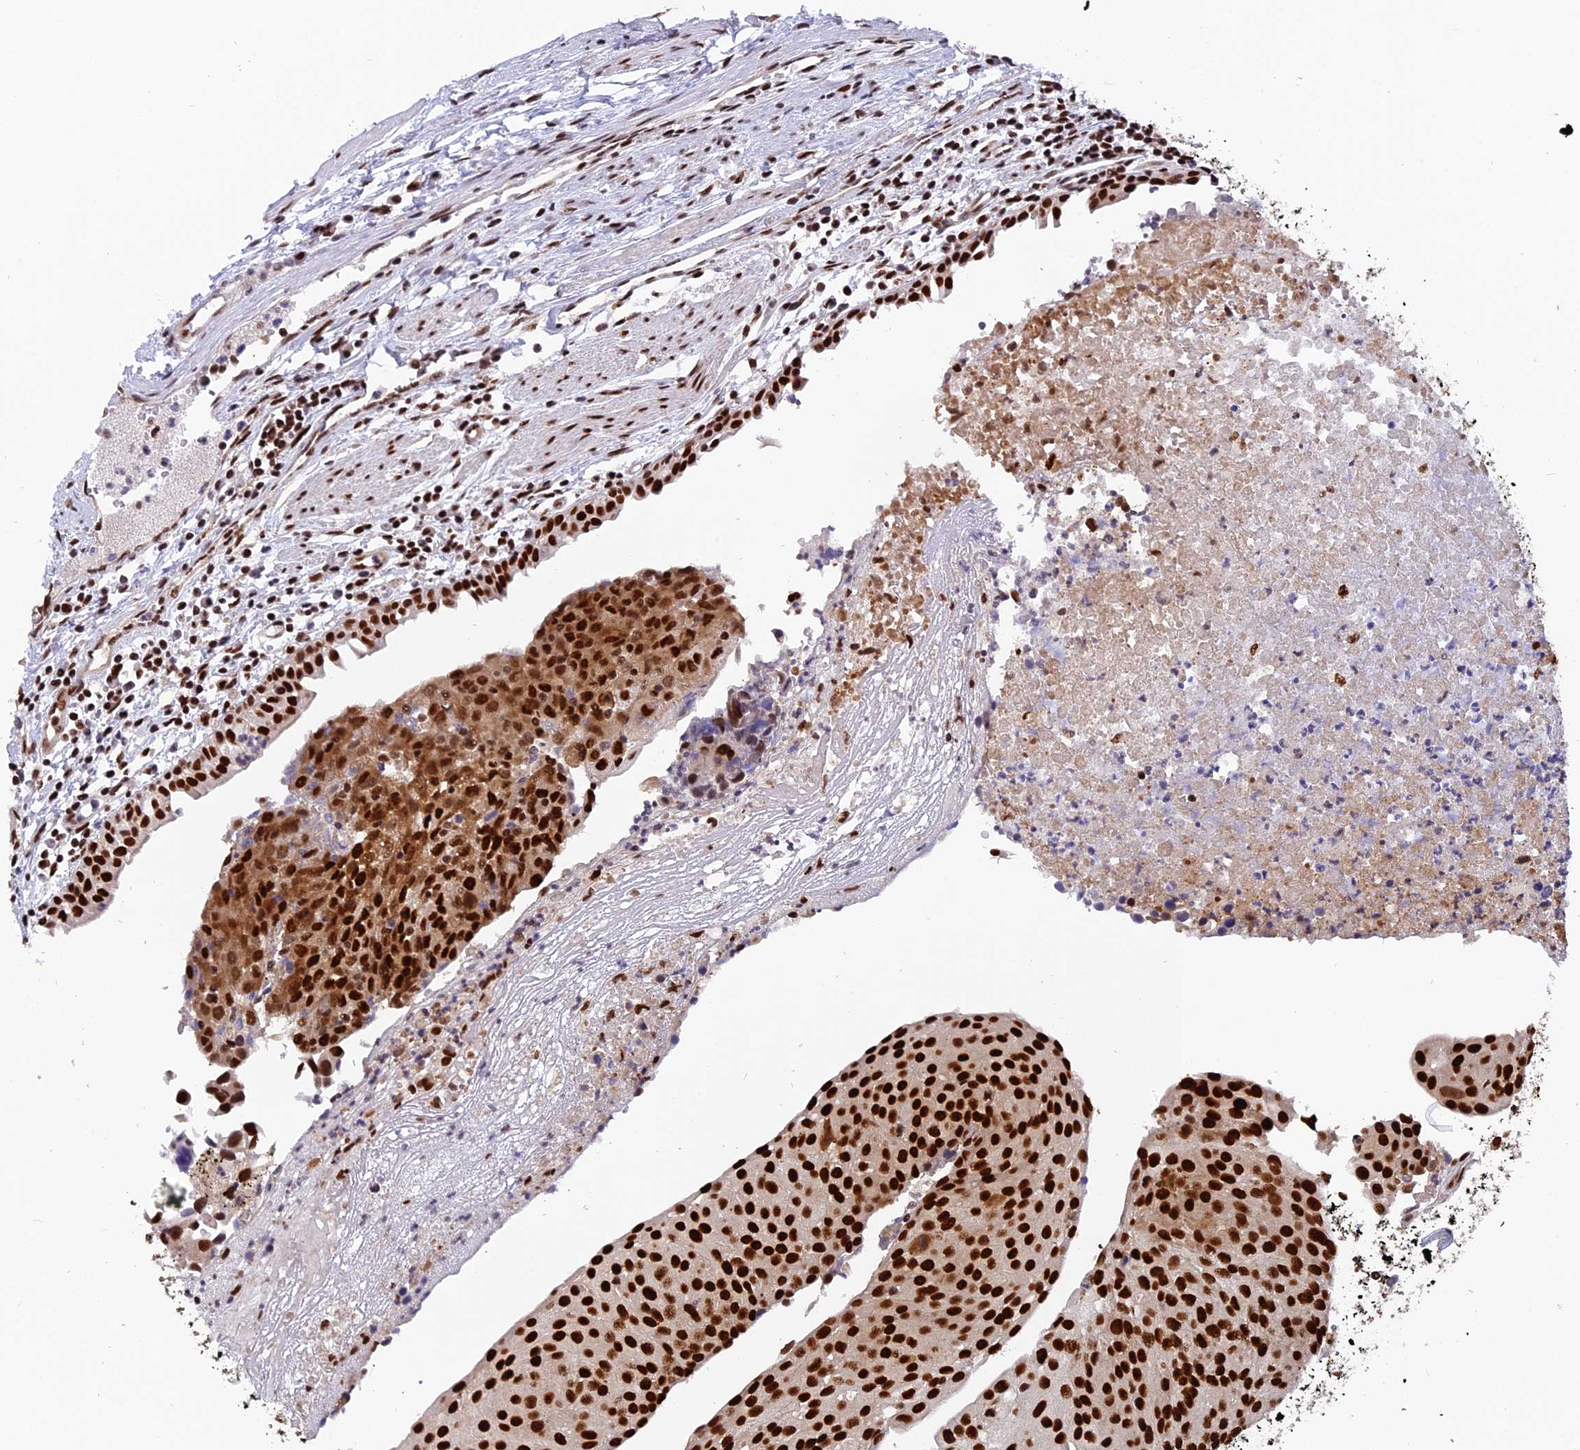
{"staining": {"intensity": "strong", "quantity": ">75%", "location": "nuclear"}, "tissue": "urothelial cancer", "cell_type": "Tumor cells", "image_type": "cancer", "snomed": [{"axis": "morphology", "description": "Urothelial carcinoma, High grade"}, {"axis": "topography", "description": "Urinary bladder"}], "caption": "The micrograph demonstrates immunohistochemical staining of urothelial cancer. There is strong nuclear expression is present in approximately >75% of tumor cells.", "gene": "RAMAC", "patient": {"sex": "female", "age": 85}}